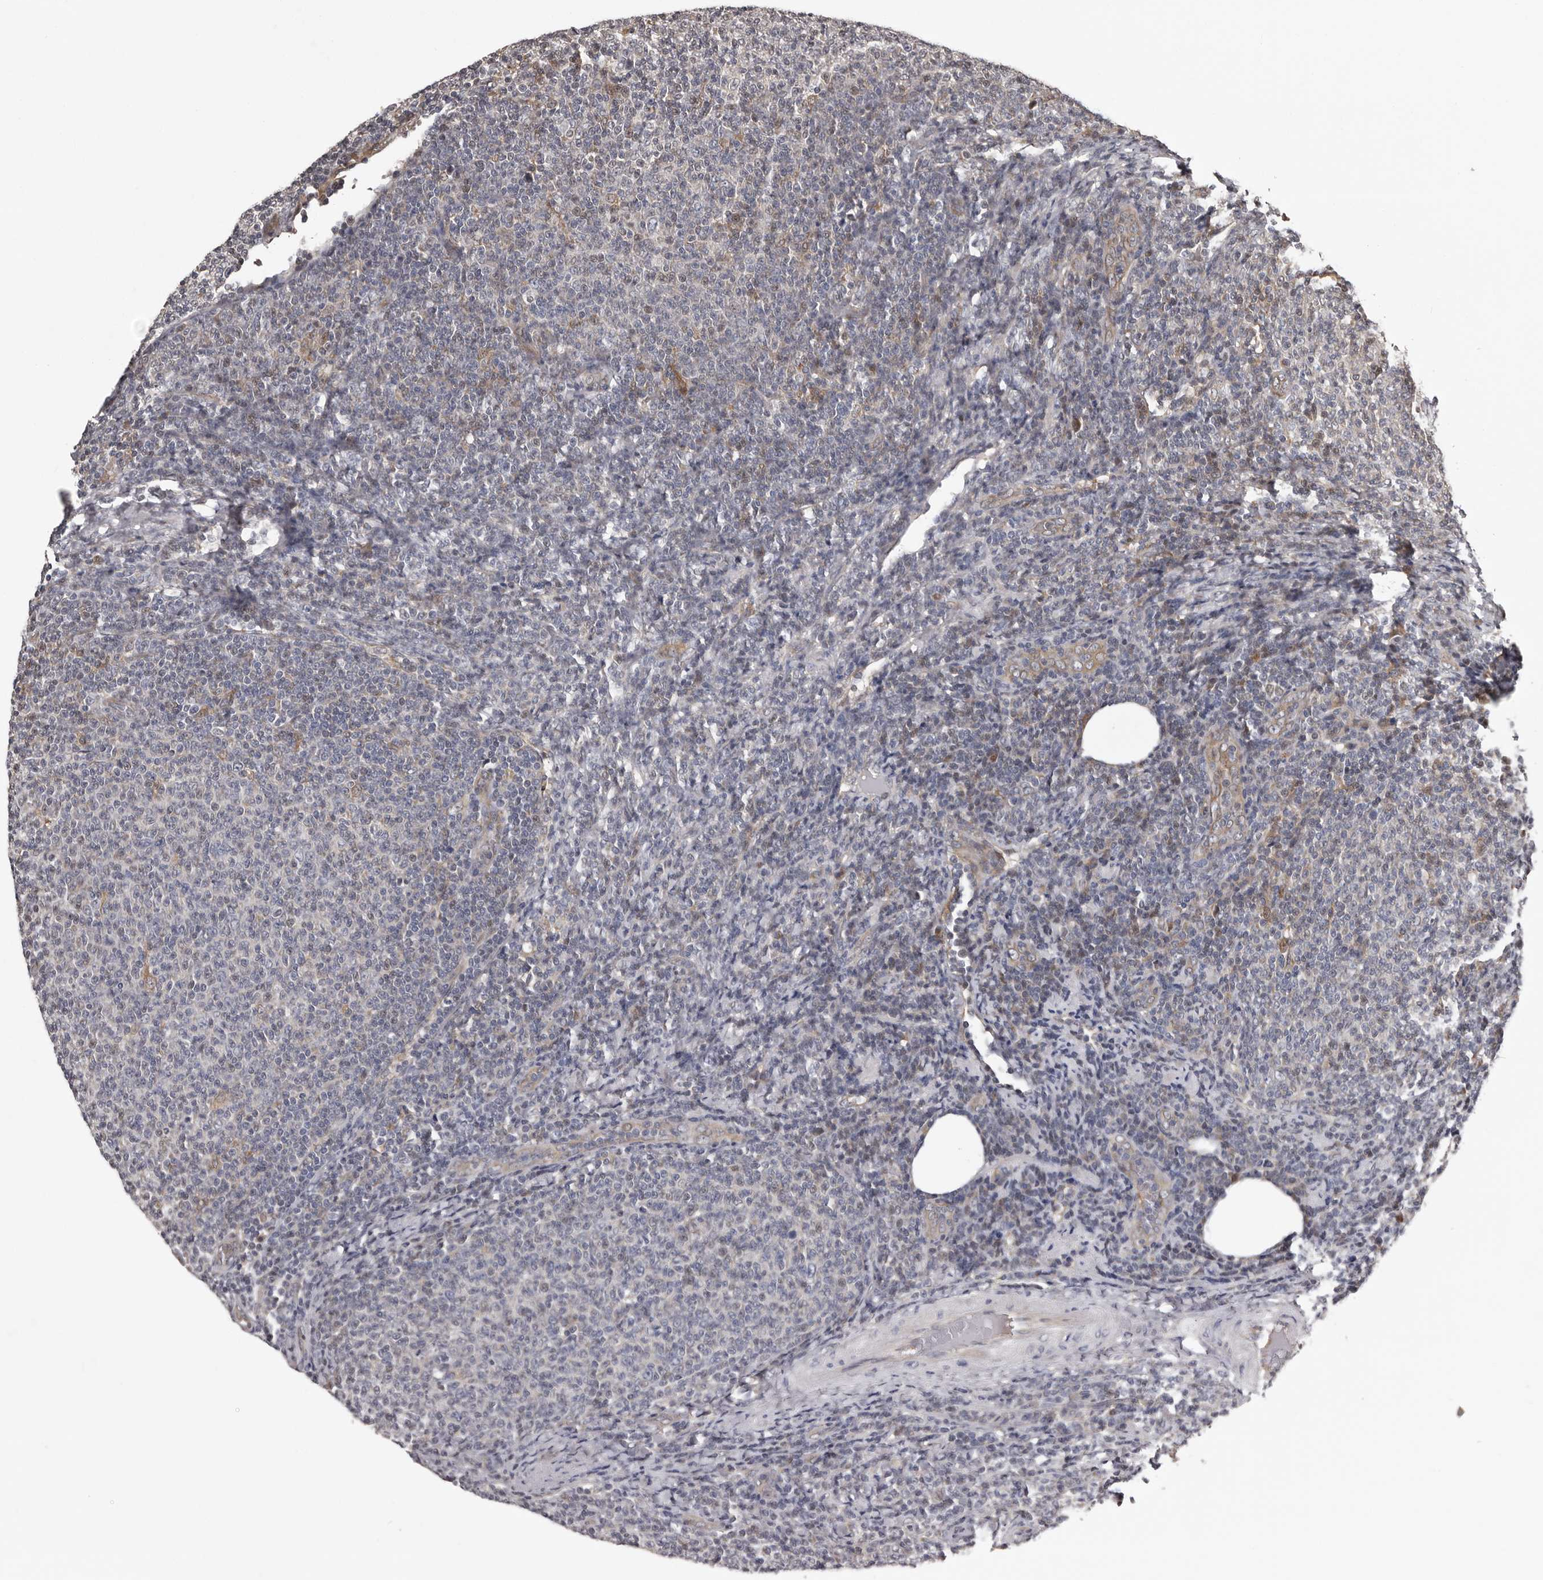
{"staining": {"intensity": "negative", "quantity": "none", "location": "none"}, "tissue": "lymphoma", "cell_type": "Tumor cells", "image_type": "cancer", "snomed": [{"axis": "morphology", "description": "Malignant lymphoma, non-Hodgkin's type, Low grade"}, {"axis": "topography", "description": "Lymph node"}], "caption": "Tumor cells are negative for brown protein staining in lymphoma.", "gene": "SERTAD4", "patient": {"sex": "male", "age": 66}}